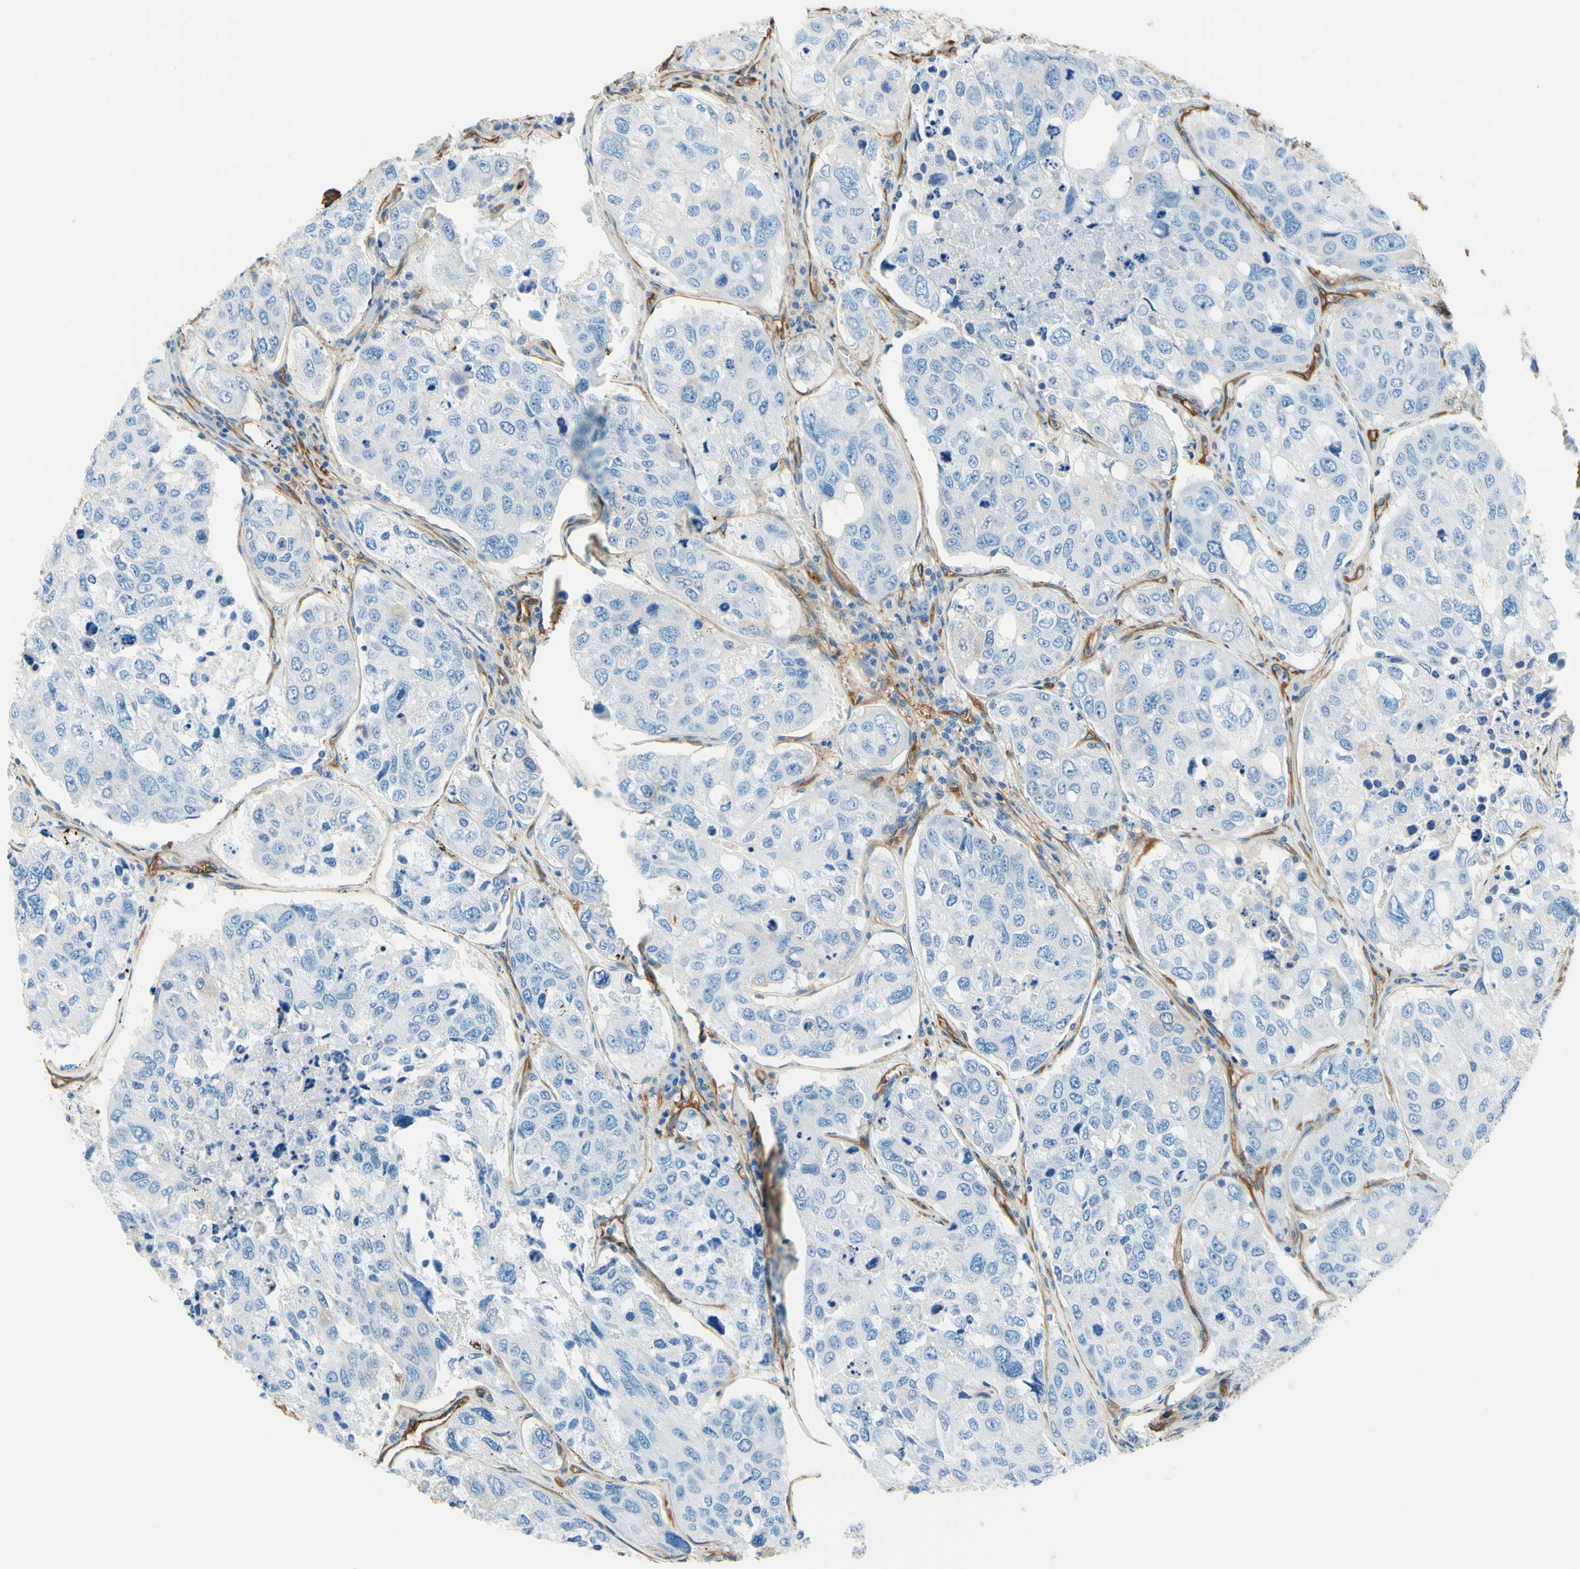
{"staining": {"intensity": "negative", "quantity": "none", "location": "none"}, "tissue": "urothelial cancer", "cell_type": "Tumor cells", "image_type": "cancer", "snomed": [{"axis": "morphology", "description": "Urothelial carcinoma, High grade"}, {"axis": "topography", "description": "Lymph node"}, {"axis": "topography", "description": "Urinary bladder"}], "caption": "DAB immunohistochemical staining of human urothelial cancer exhibits no significant staining in tumor cells. (DAB (3,3'-diaminobenzidine) immunohistochemistry (IHC) with hematoxylin counter stain).", "gene": "DPYSL3", "patient": {"sex": "male", "age": 51}}